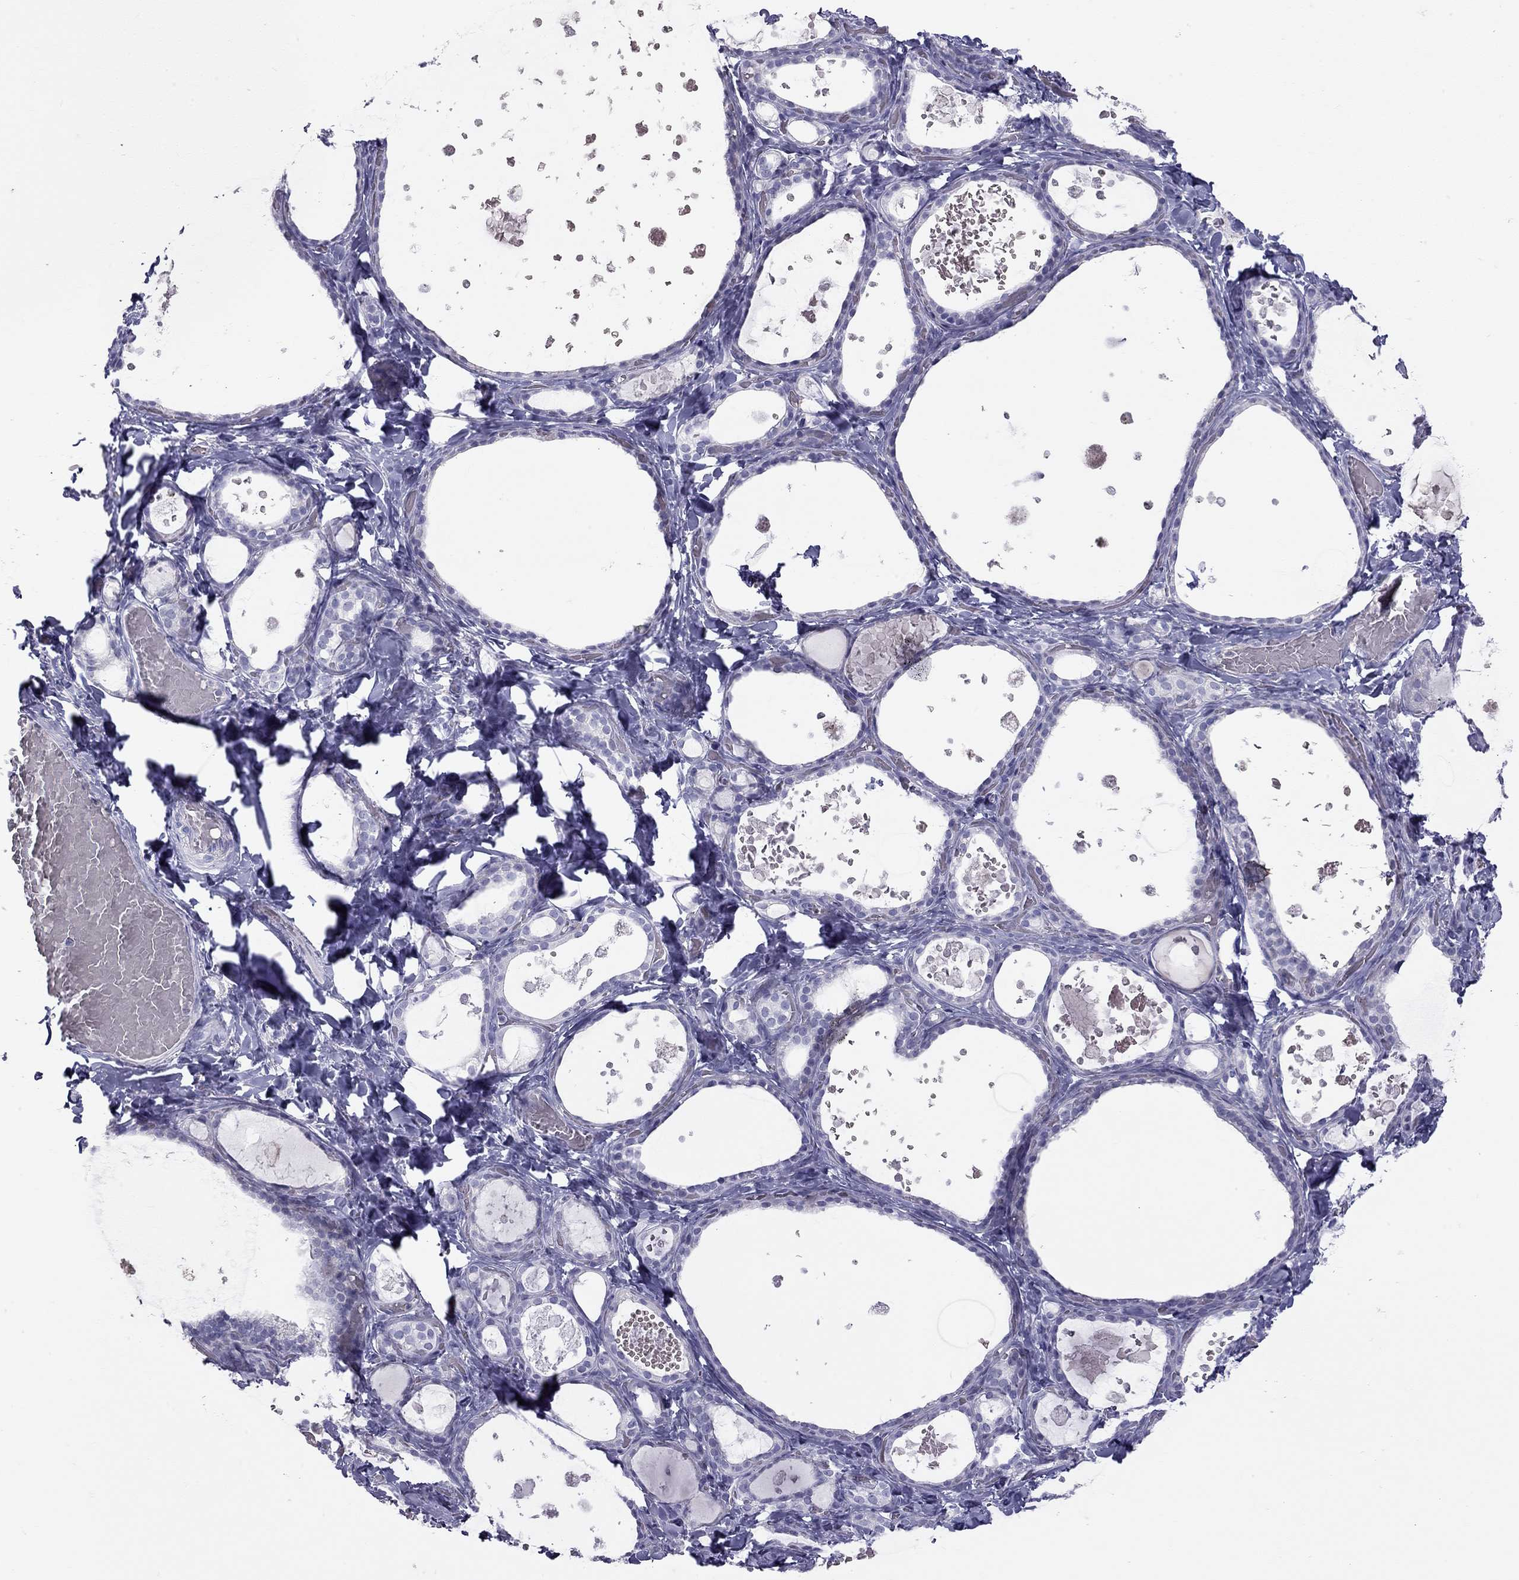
{"staining": {"intensity": "negative", "quantity": "none", "location": "none"}, "tissue": "thyroid gland", "cell_type": "Glandular cells", "image_type": "normal", "snomed": [{"axis": "morphology", "description": "Normal tissue, NOS"}, {"axis": "topography", "description": "Thyroid gland"}], "caption": "Unremarkable thyroid gland was stained to show a protein in brown. There is no significant staining in glandular cells. (DAB immunohistochemistry with hematoxylin counter stain).", "gene": "TDRD6", "patient": {"sex": "female", "age": 56}}